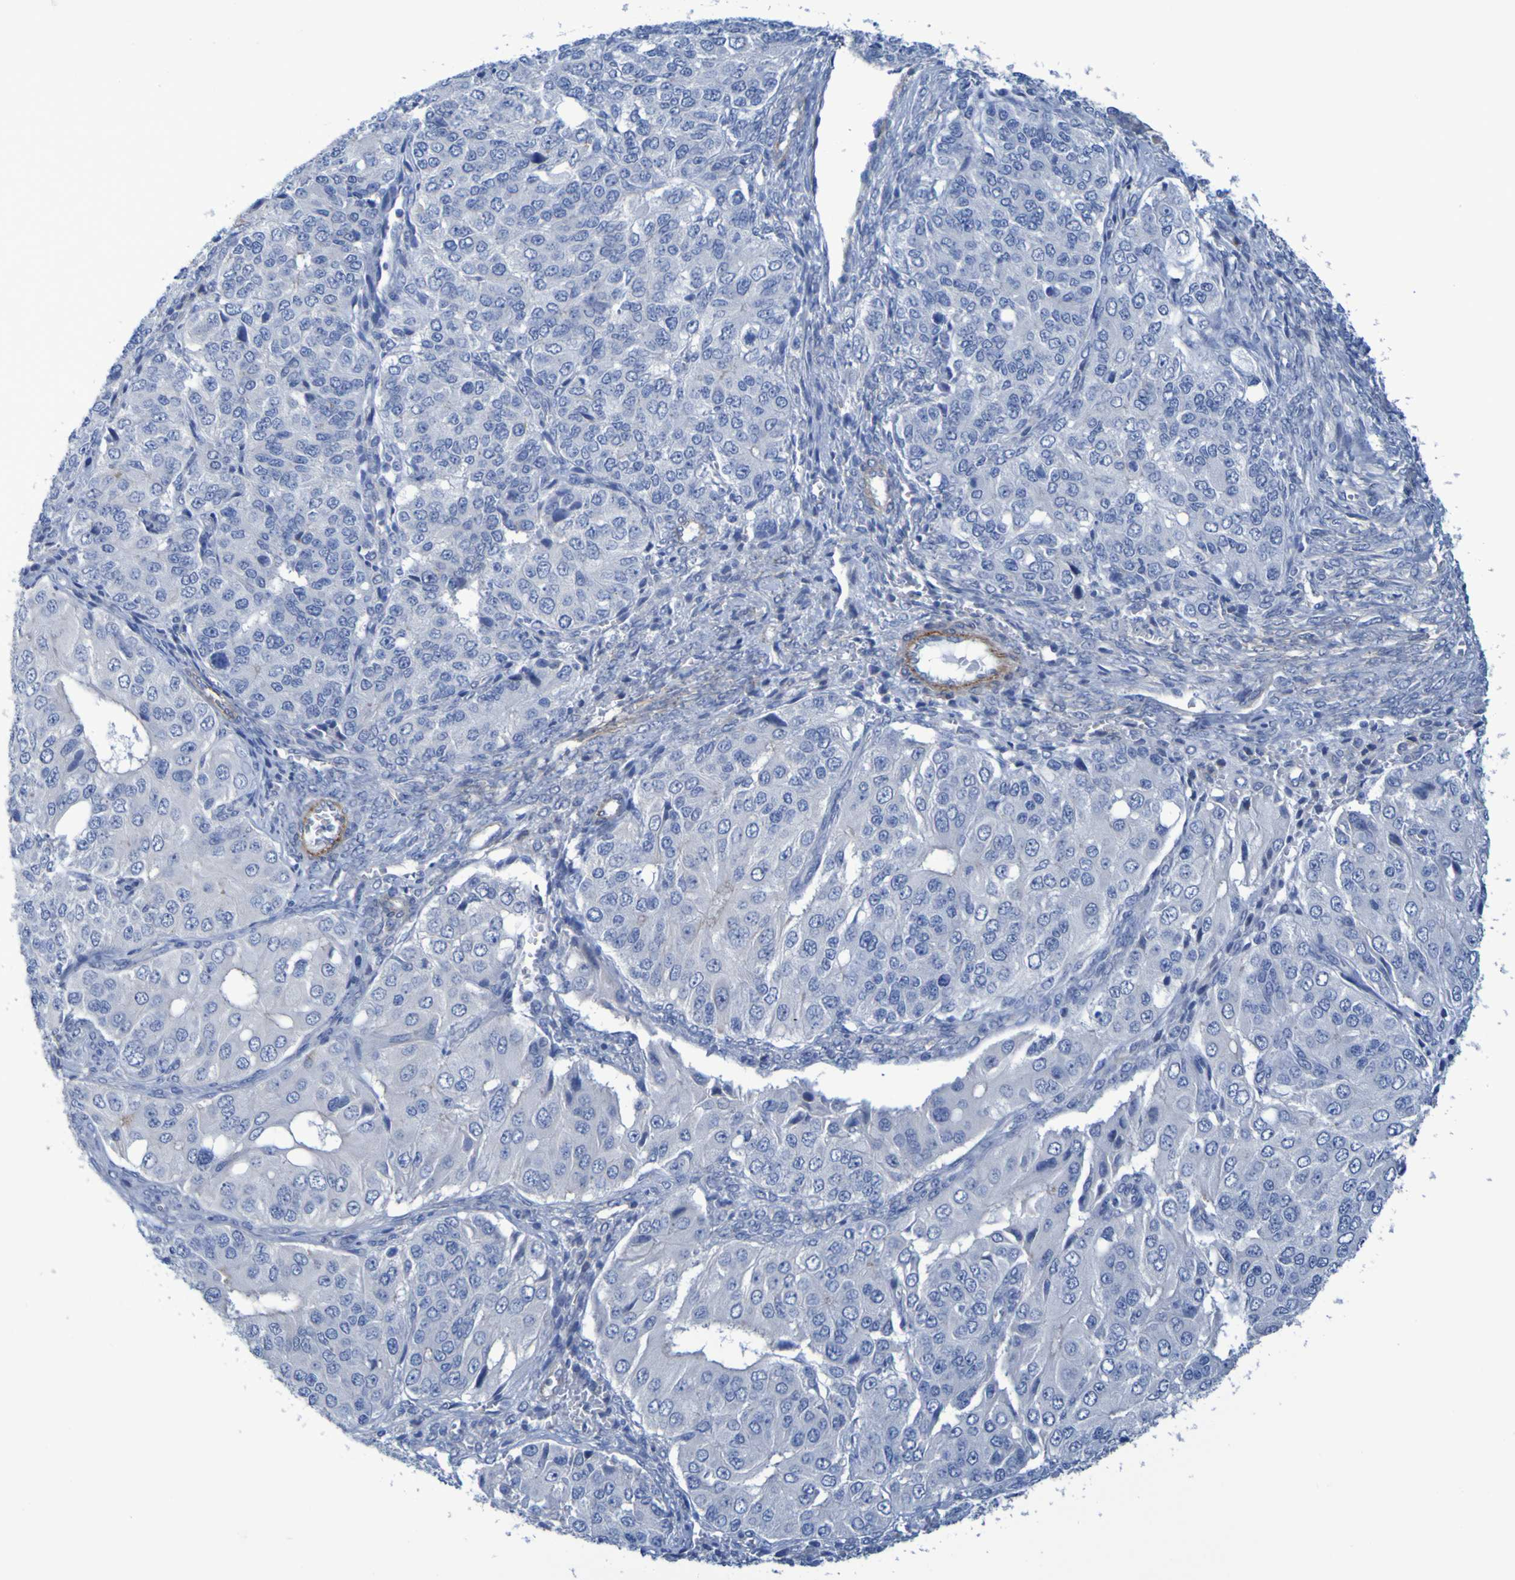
{"staining": {"intensity": "negative", "quantity": "none", "location": "none"}, "tissue": "ovarian cancer", "cell_type": "Tumor cells", "image_type": "cancer", "snomed": [{"axis": "morphology", "description": "Carcinoma, endometroid"}, {"axis": "topography", "description": "Ovary"}], "caption": "Protein analysis of endometroid carcinoma (ovarian) demonstrates no significant expression in tumor cells.", "gene": "LPP", "patient": {"sex": "female", "age": 51}}